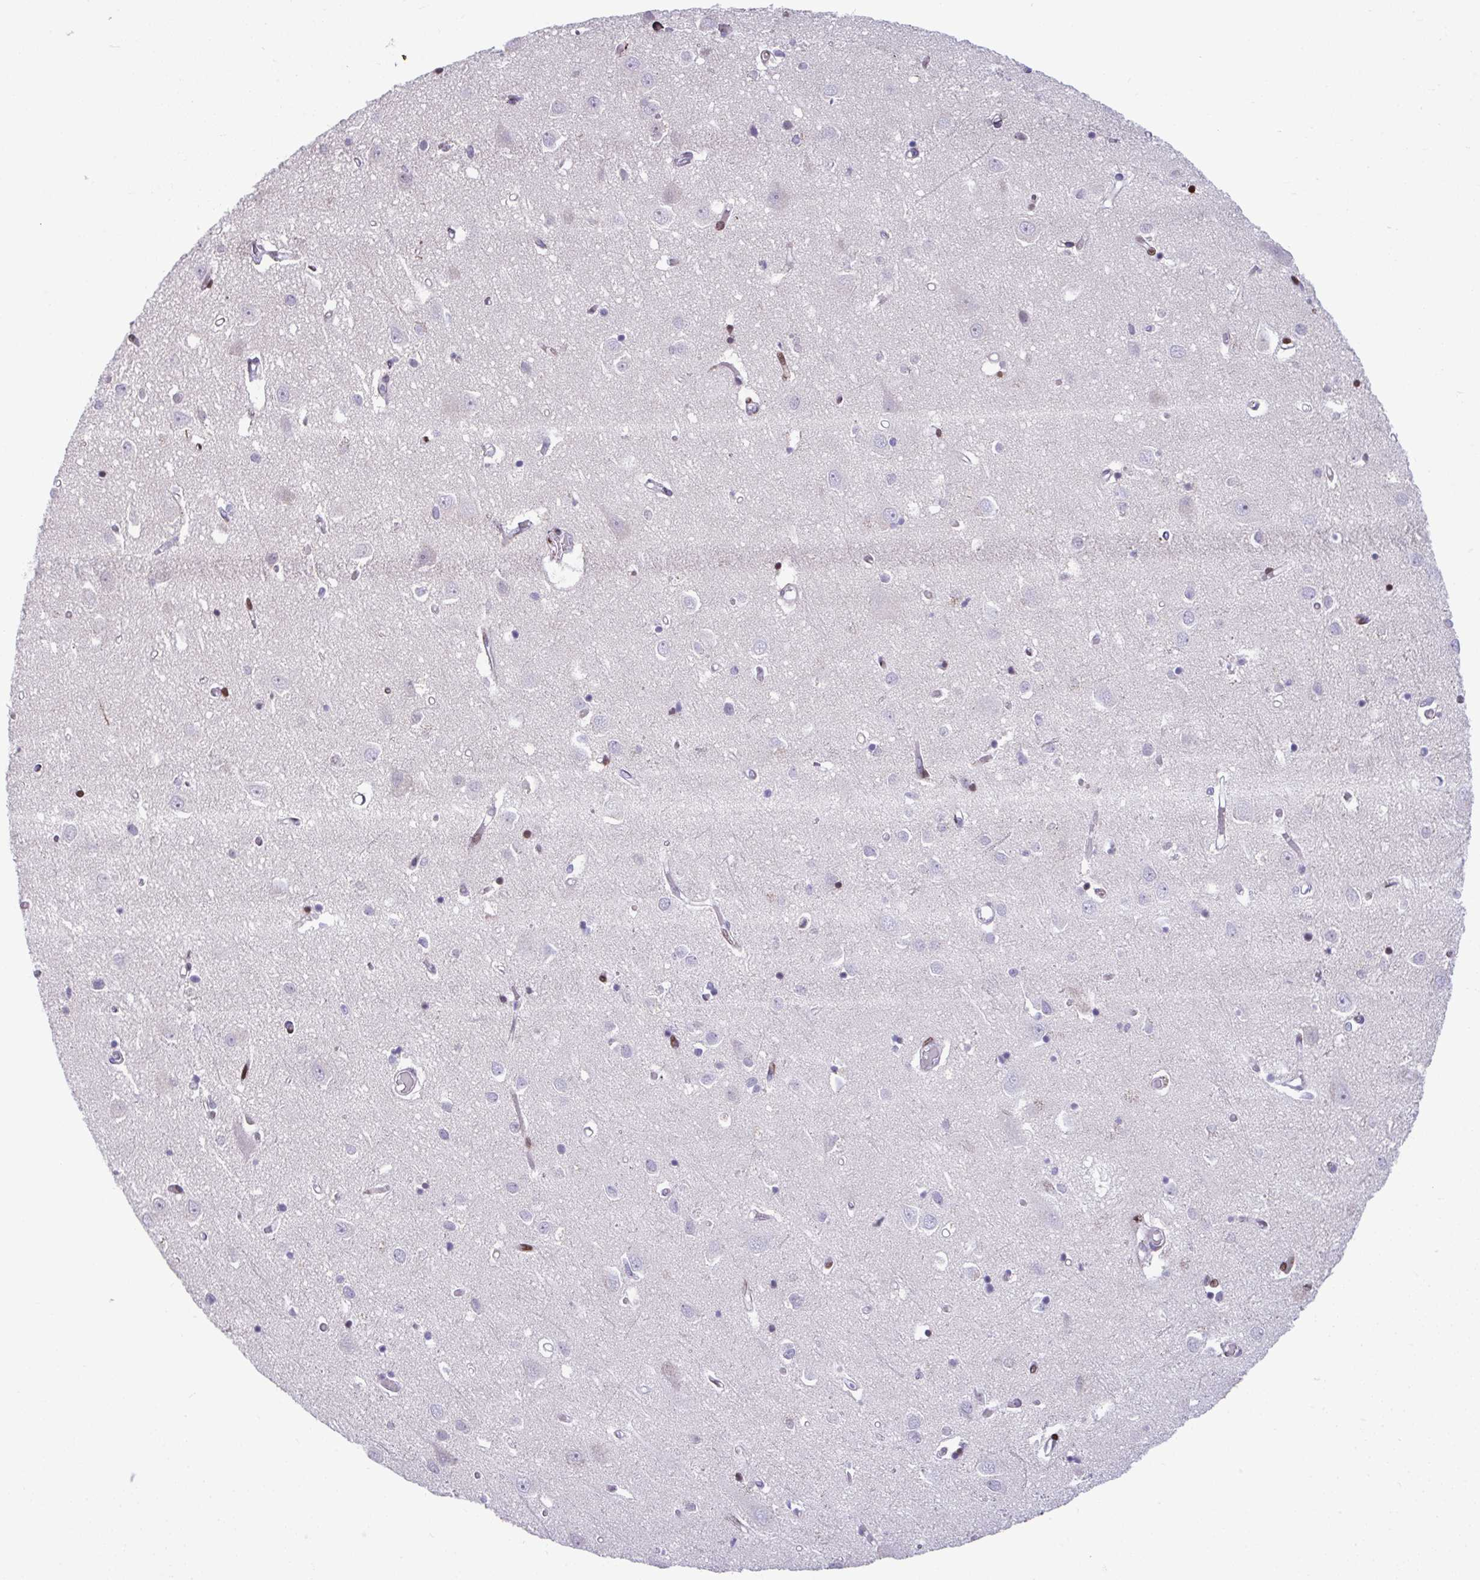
{"staining": {"intensity": "negative", "quantity": "none", "location": "none"}, "tissue": "cerebral cortex", "cell_type": "Endothelial cells", "image_type": "normal", "snomed": [{"axis": "morphology", "description": "Normal tissue, NOS"}, {"axis": "topography", "description": "Cerebral cortex"}], "caption": "Immunohistochemistry (IHC) histopathology image of benign cerebral cortex stained for a protein (brown), which demonstrates no expression in endothelial cells. (DAB IHC with hematoxylin counter stain).", "gene": "ISL1", "patient": {"sex": "male", "age": 70}}